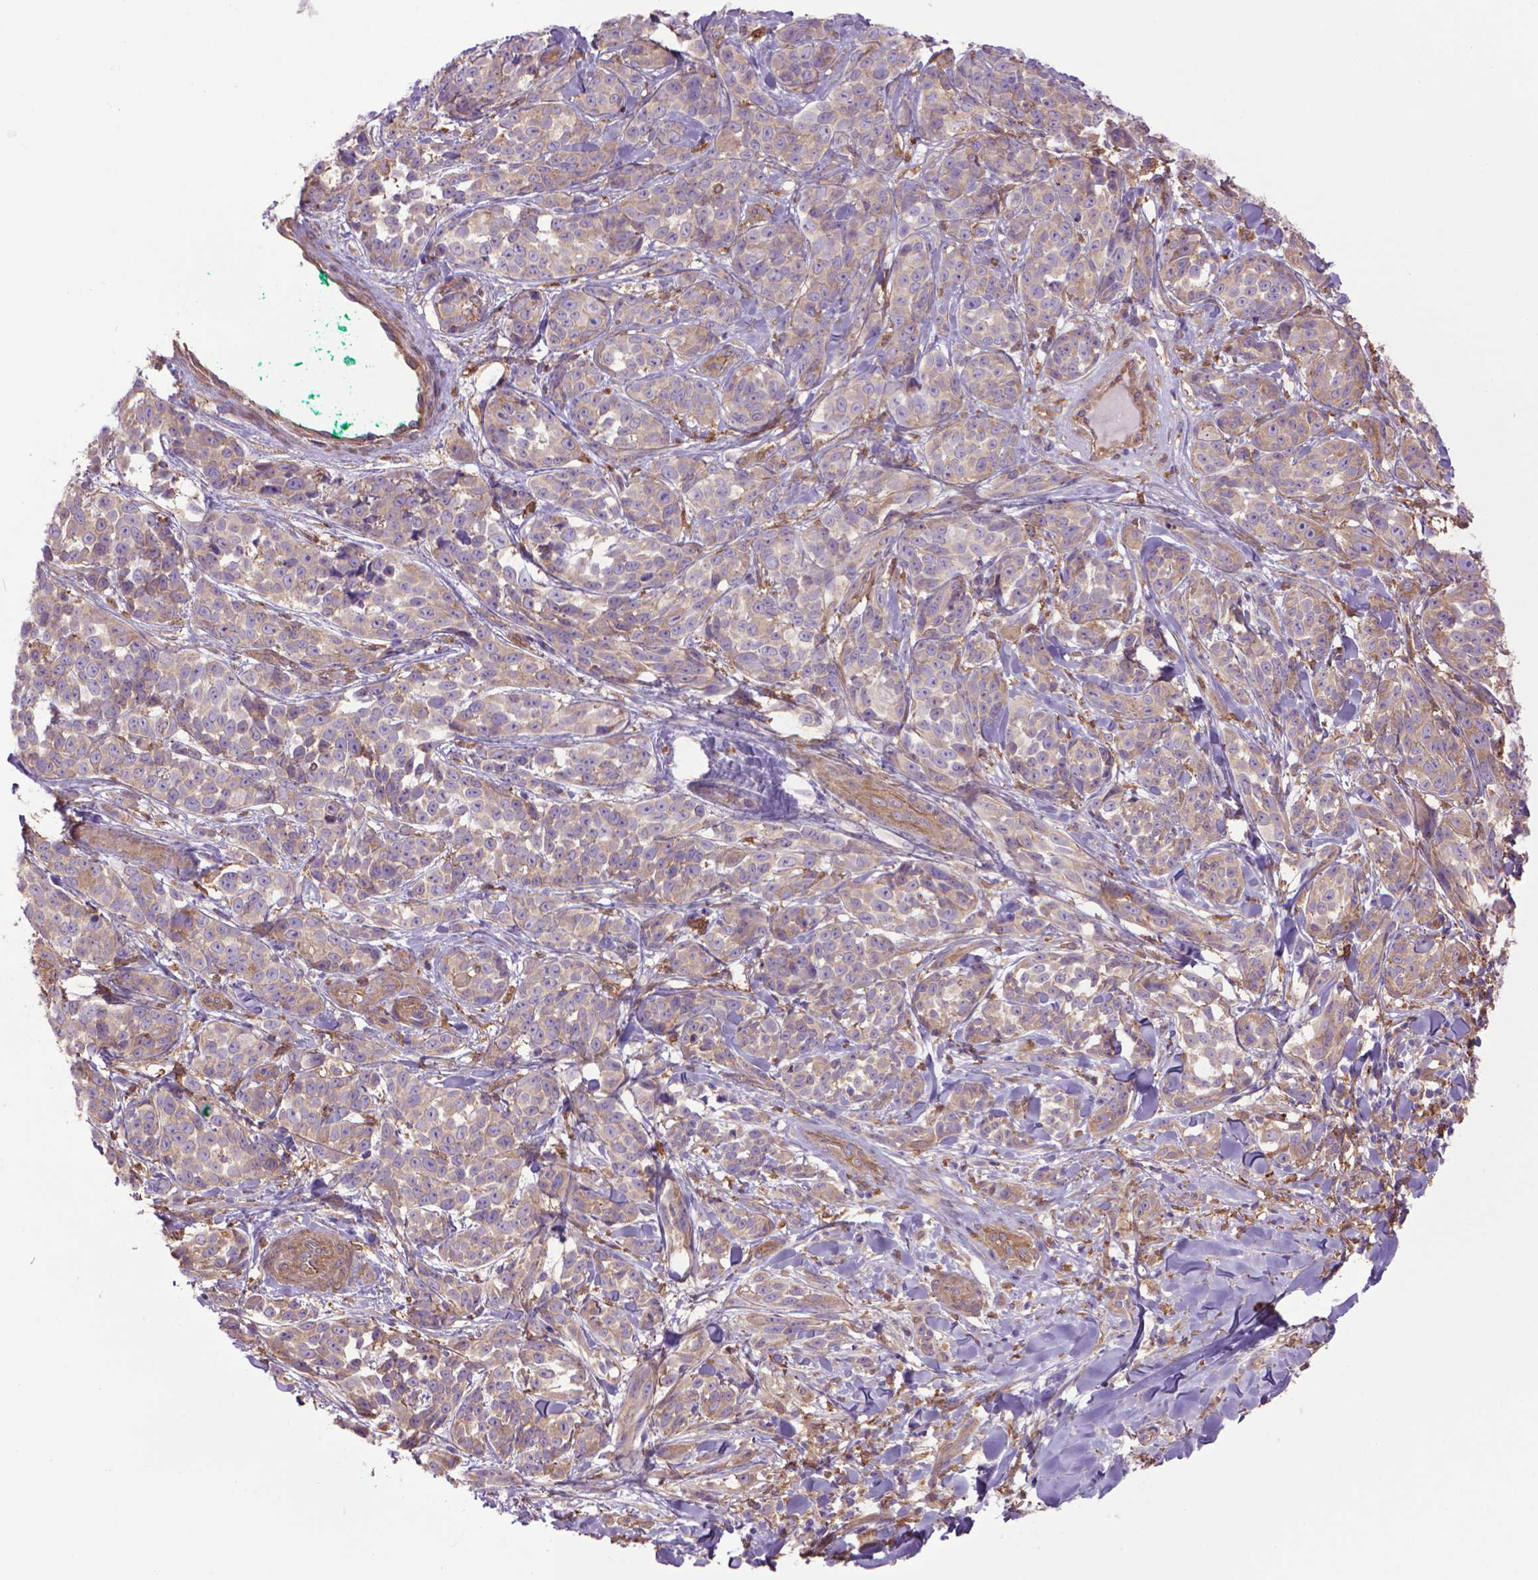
{"staining": {"intensity": "weak", "quantity": ">75%", "location": "cytoplasmic/membranous"}, "tissue": "melanoma", "cell_type": "Tumor cells", "image_type": "cancer", "snomed": [{"axis": "morphology", "description": "Malignant melanoma, NOS"}, {"axis": "topography", "description": "Skin"}], "caption": "Weak cytoplasmic/membranous protein staining is identified in approximately >75% of tumor cells in malignant melanoma. (DAB = brown stain, brightfield microscopy at high magnification).", "gene": "CORO1B", "patient": {"sex": "female", "age": 88}}